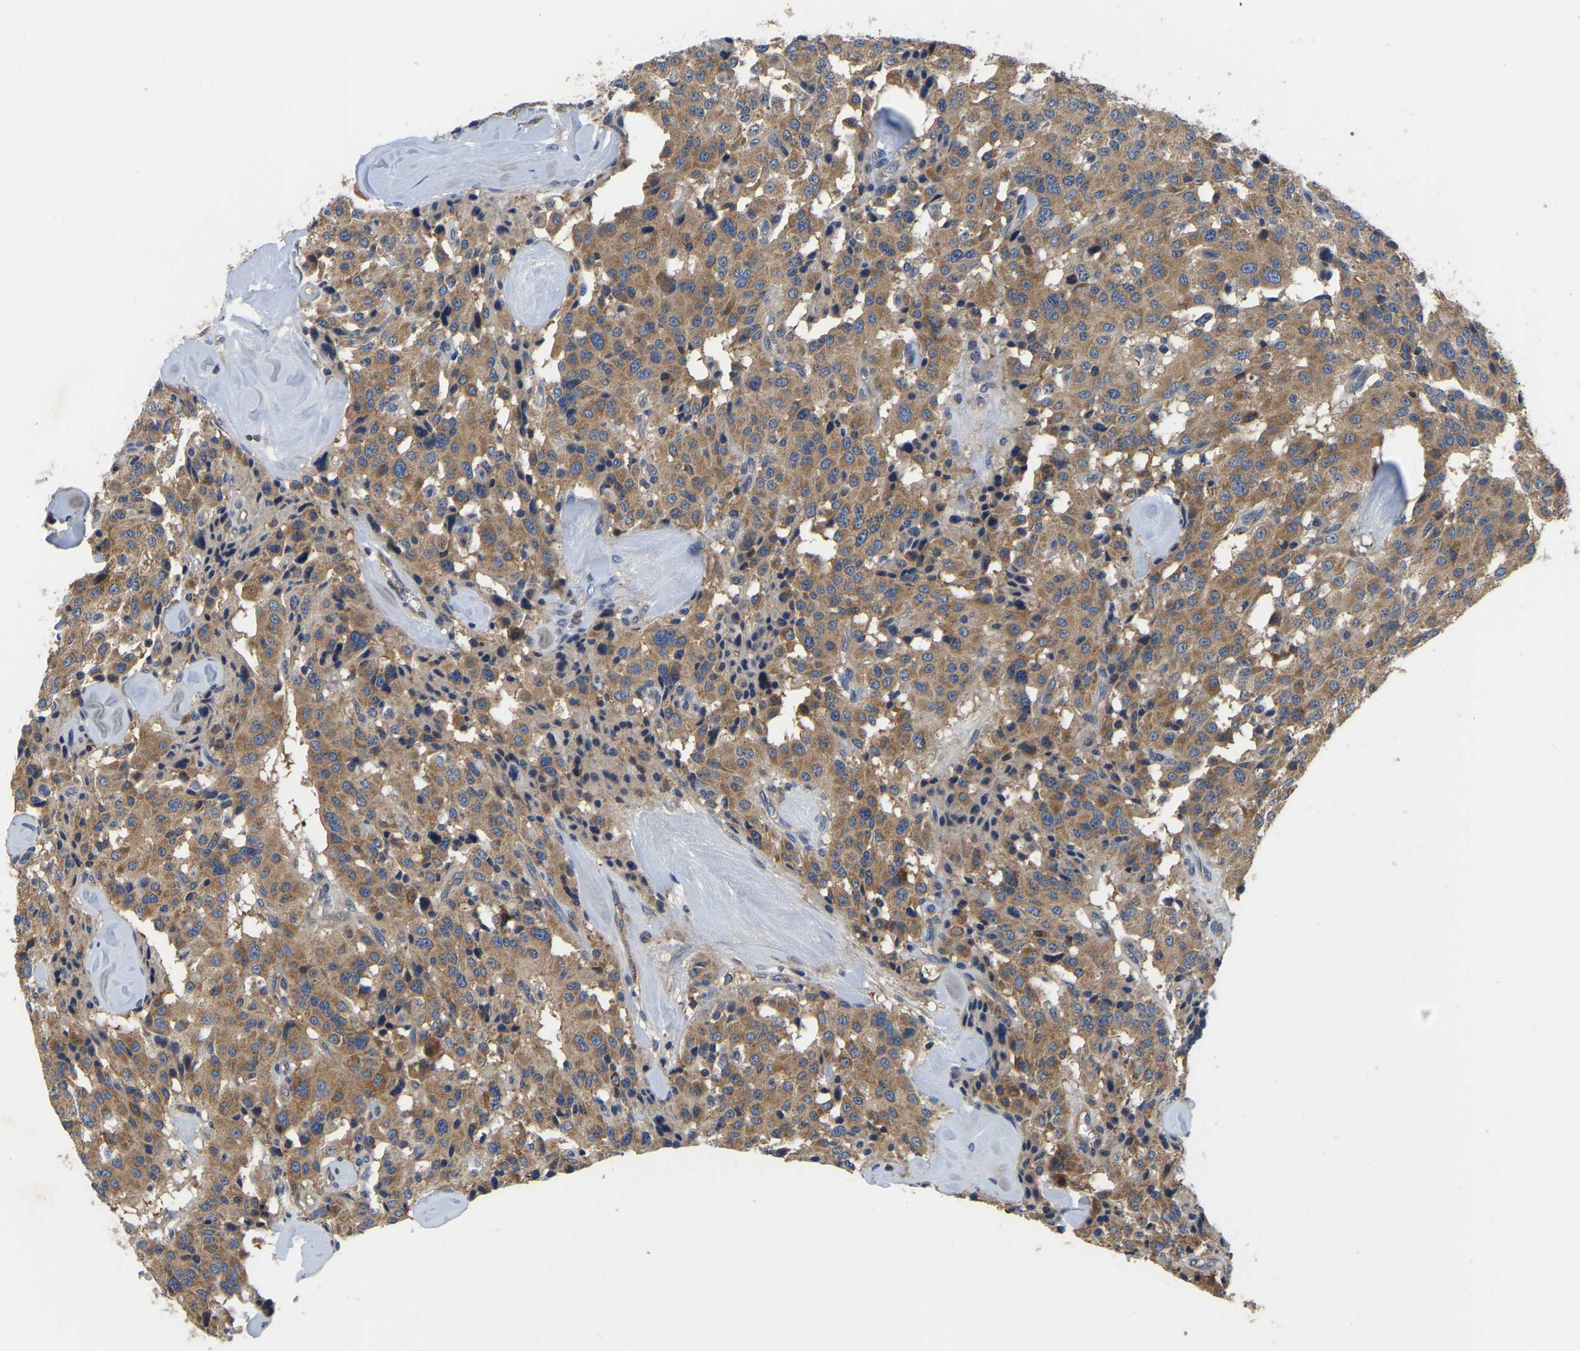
{"staining": {"intensity": "moderate", "quantity": ">75%", "location": "cytoplasmic/membranous"}, "tissue": "carcinoid", "cell_type": "Tumor cells", "image_type": "cancer", "snomed": [{"axis": "morphology", "description": "Carcinoid, malignant, NOS"}, {"axis": "topography", "description": "Lung"}], "caption": "This histopathology image exhibits carcinoid stained with IHC to label a protein in brown. The cytoplasmic/membranous of tumor cells show moderate positivity for the protein. Nuclei are counter-stained blue.", "gene": "GARS1", "patient": {"sex": "male", "age": 30}}